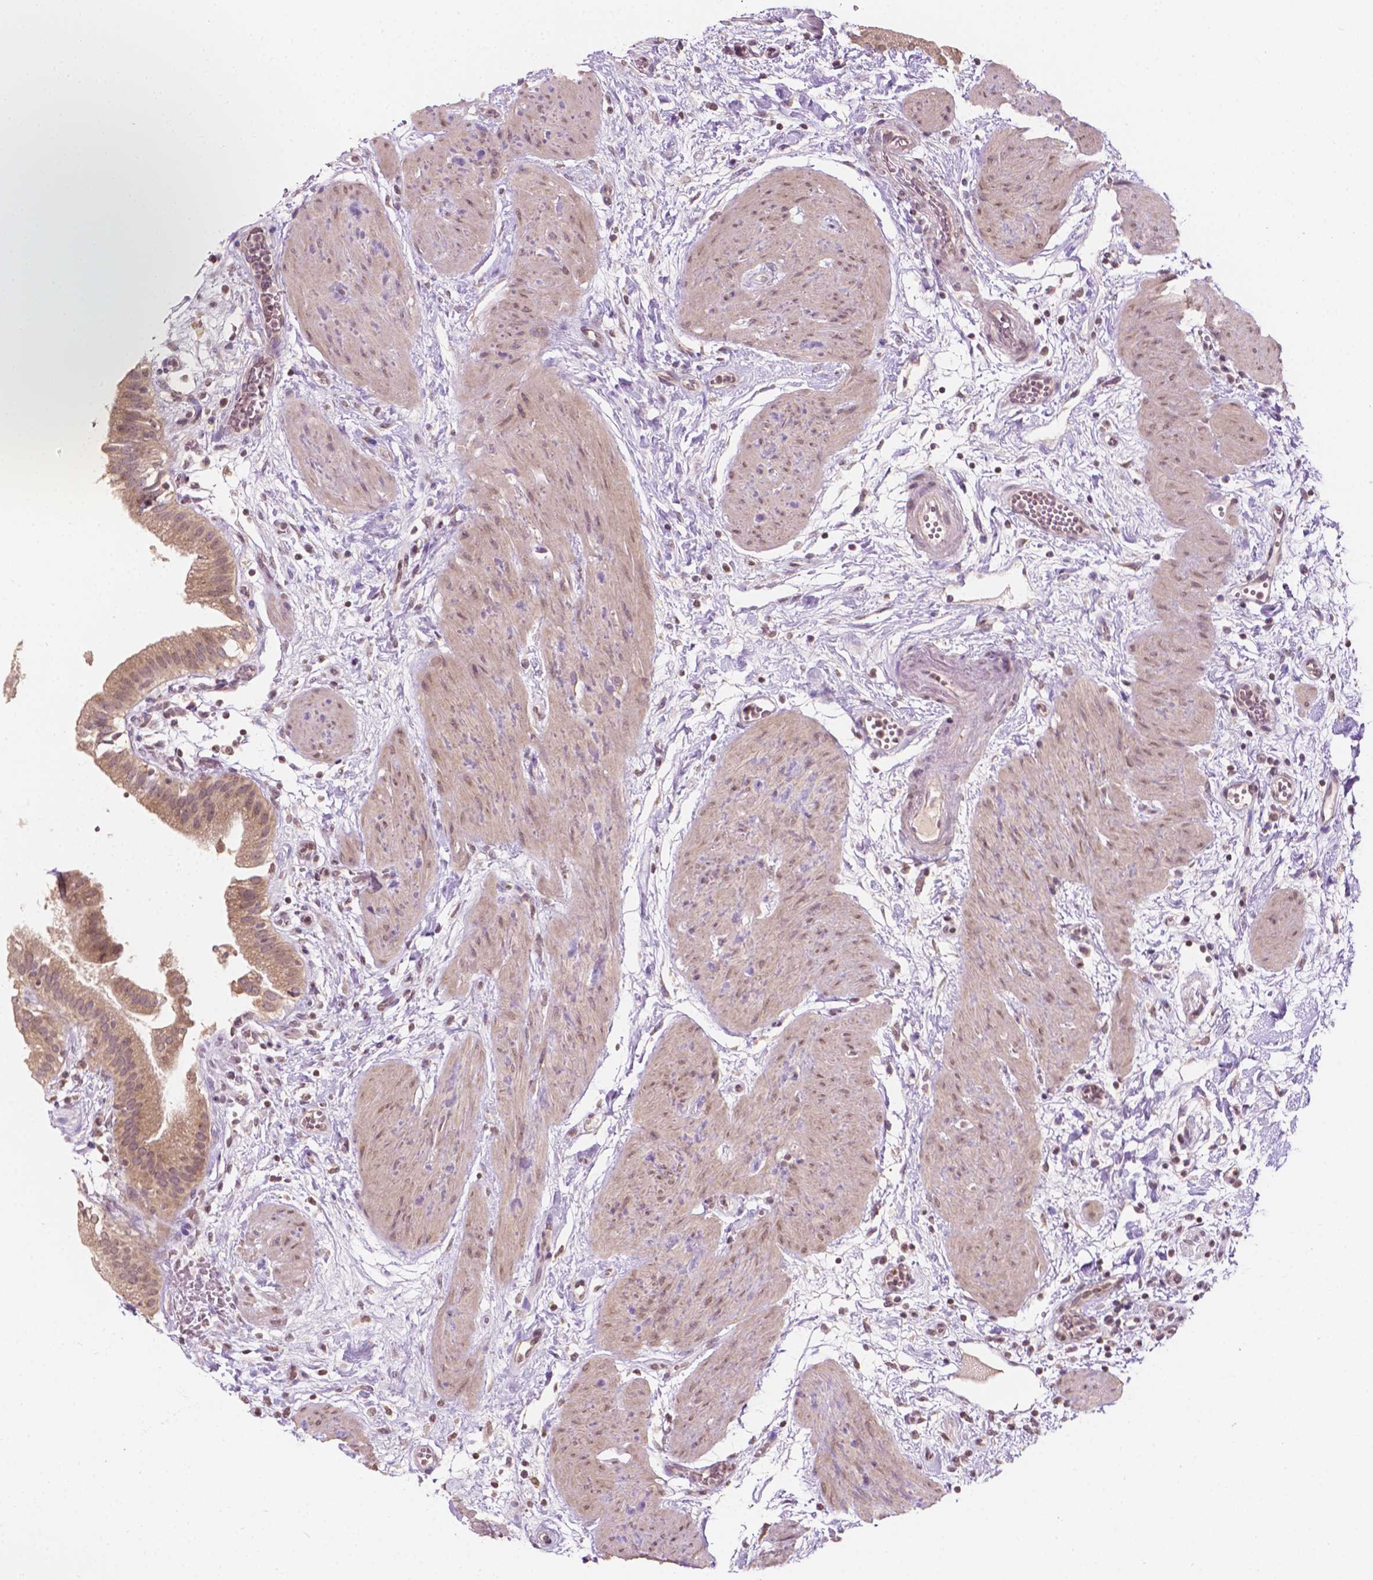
{"staining": {"intensity": "moderate", "quantity": ">75%", "location": "cytoplasmic/membranous"}, "tissue": "gallbladder", "cell_type": "Glandular cells", "image_type": "normal", "snomed": [{"axis": "morphology", "description": "Normal tissue, NOS"}, {"axis": "topography", "description": "Gallbladder"}], "caption": "This photomicrograph reveals normal gallbladder stained with immunohistochemistry to label a protein in brown. The cytoplasmic/membranous of glandular cells show moderate positivity for the protein. Nuclei are counter-stained blue.", "gene": "NOS1AP", "patient": {"sex": "female", "age": 65}}